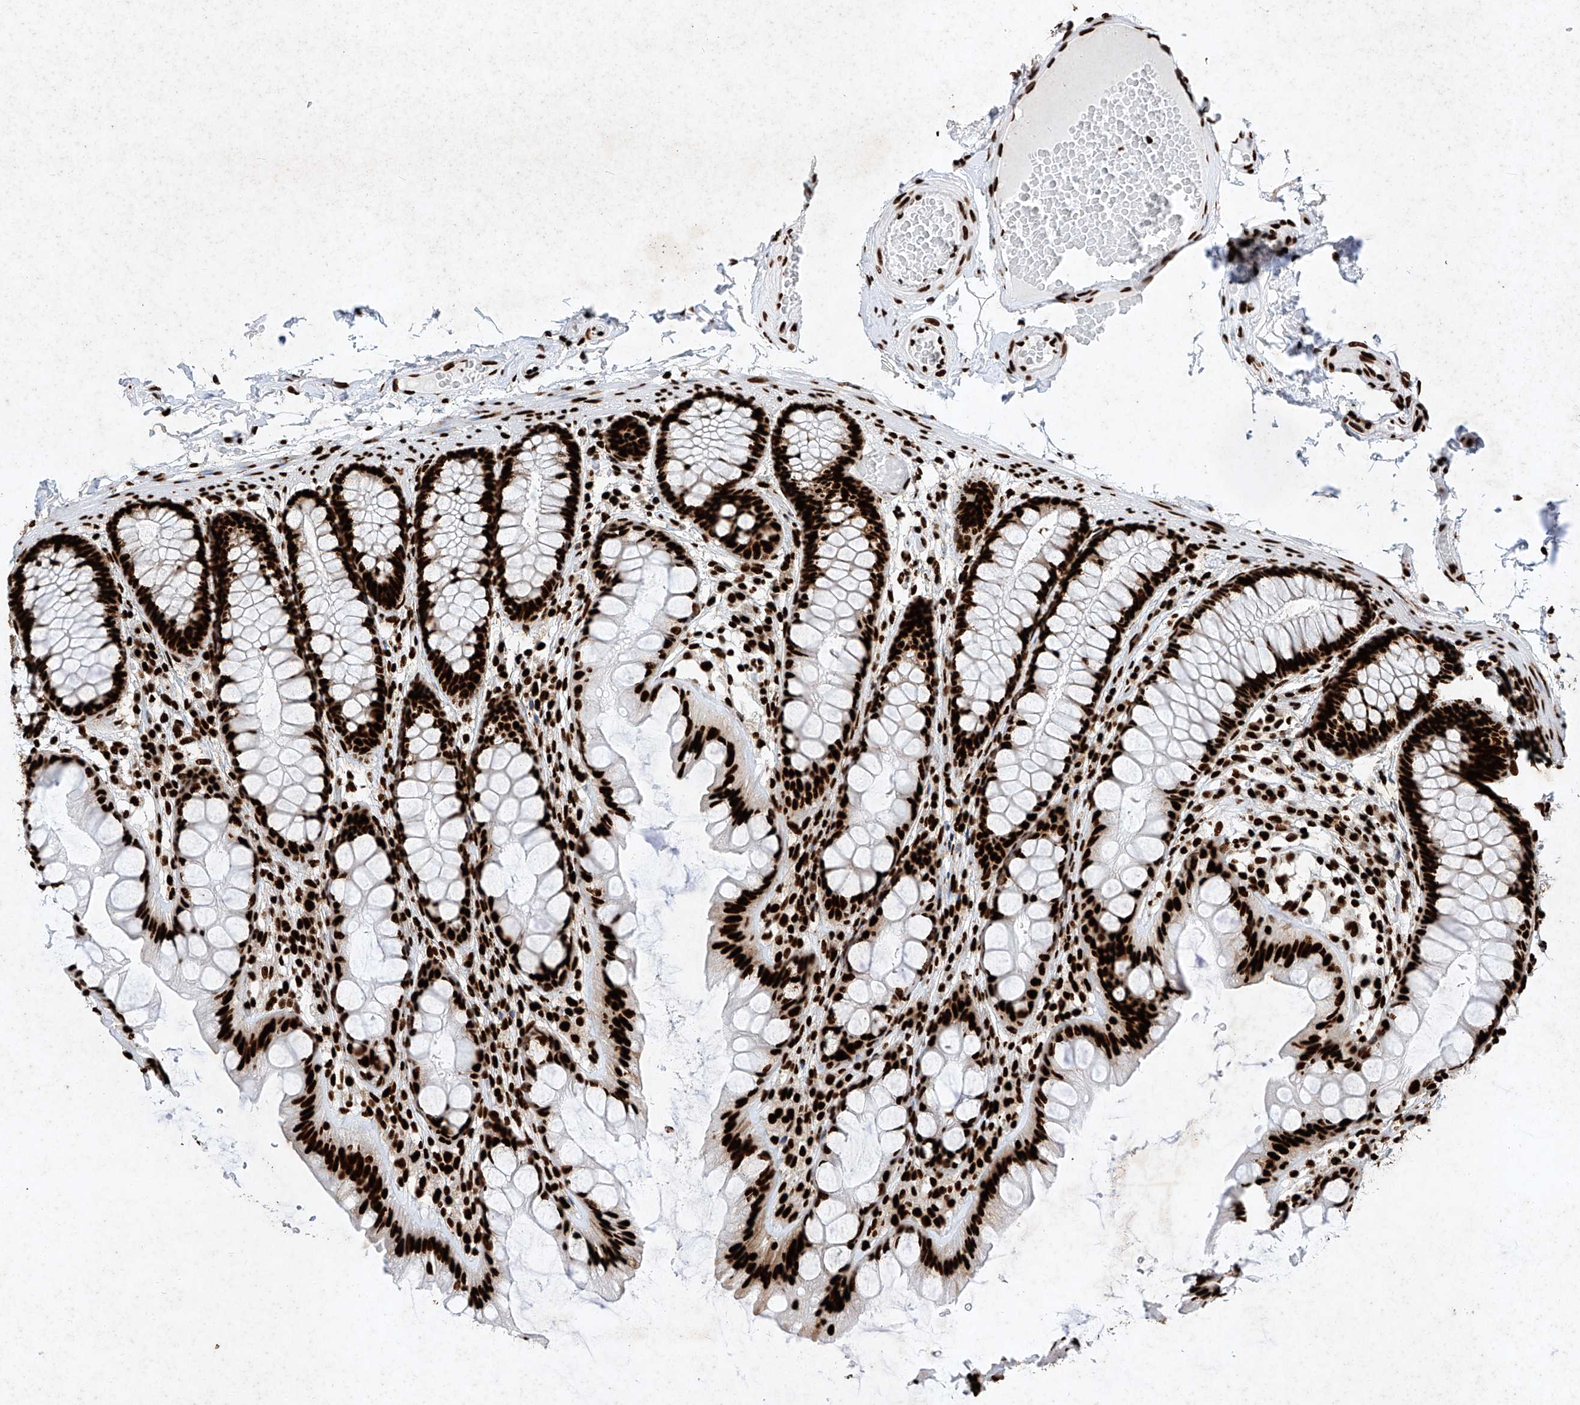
{"staining": {"intensity": "strong", "quantity": ">75%", "location": "nuclear"}, "tissue": "colon", "cell_type": "Endothelial cells", "image_type": "normal", "snomed": [{"axis": "morphology", "description": "Normal tissue, NOS"}, {"axis": "topography", "description": "Colon"}], "caption": "Protein expression analysis of unremarkable human colon reveals strong nuclear staining in approximately >75% of endothelial cells.", "gene": "SRSF6", "patient": {"sex": "male", "age": 47}}